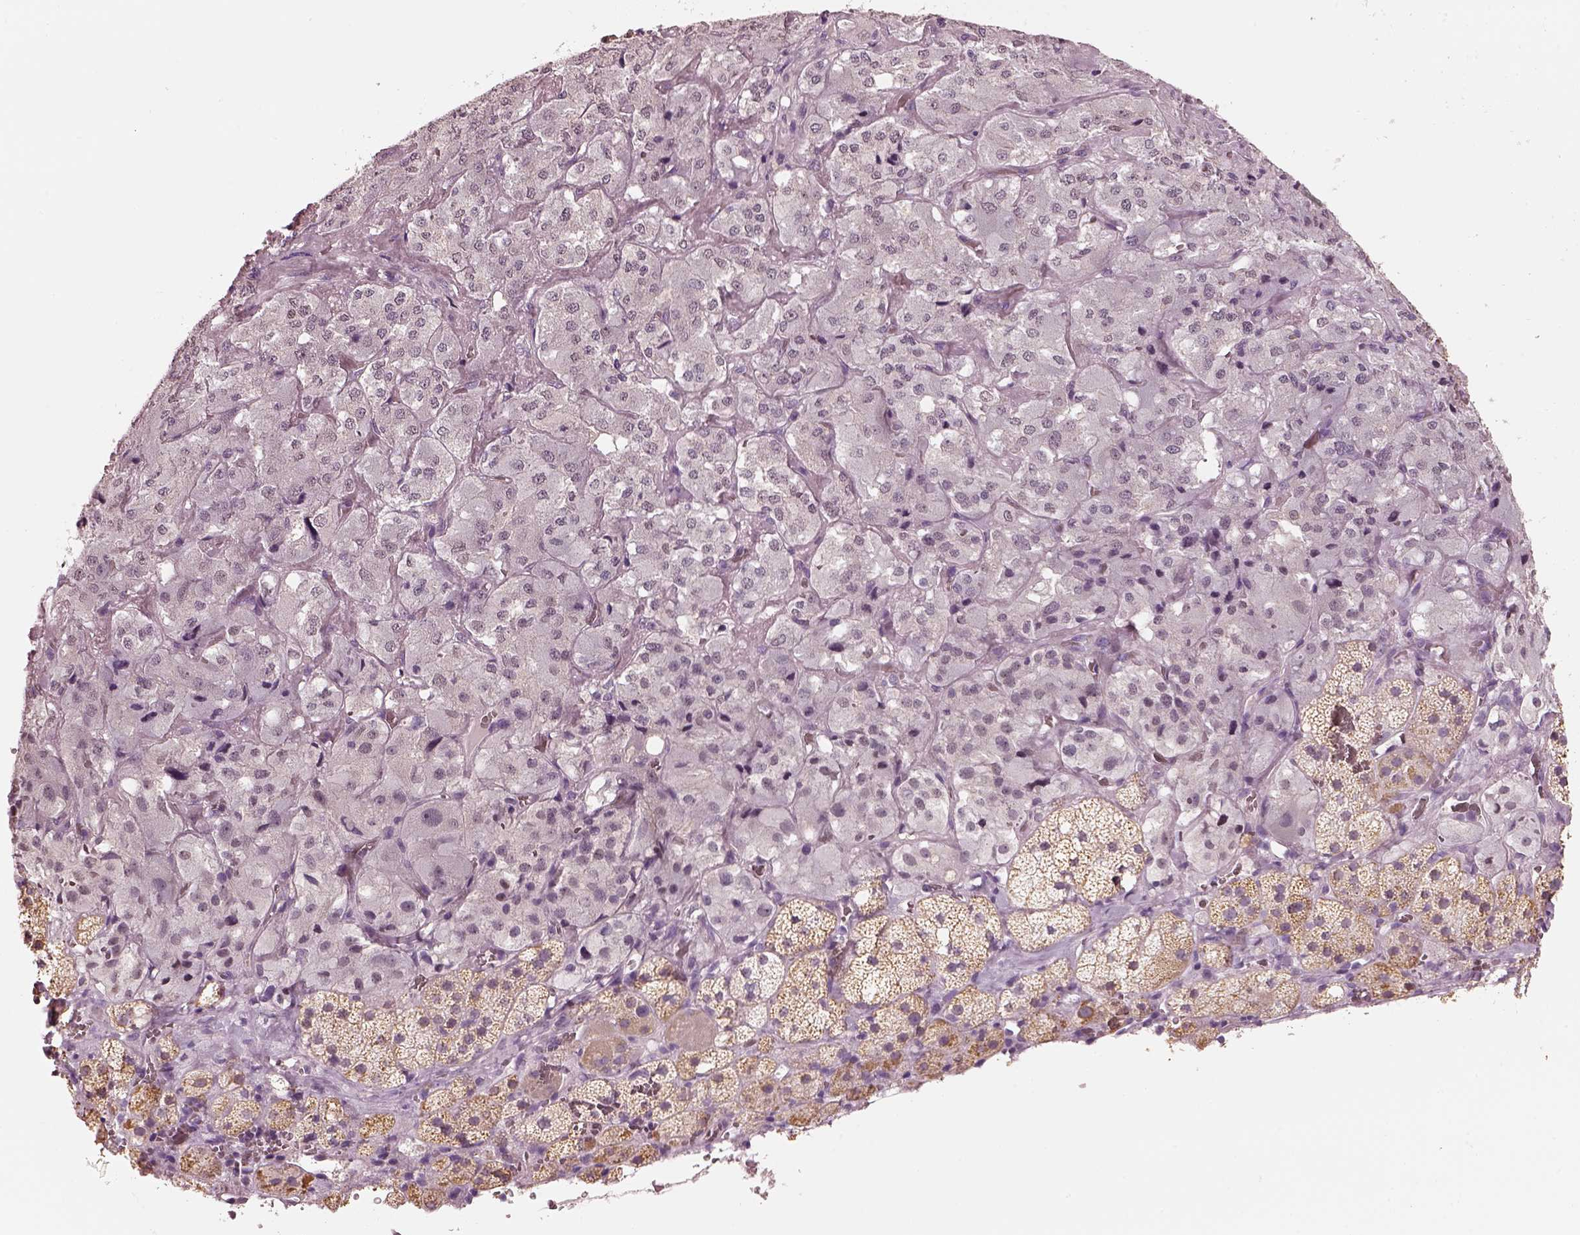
{"staining": {"intensity": "moderate", "quantity": "25%-75%", "location": "cytoplasmic/membranous"}, "tissue": "adrenal gland", "cell_type": "Glandular cells", "image_type": "normal", "snomed": [{"axis": "morphology", "description": "Normal tissue, NOS"}, {"axis": "topography", "description": "Adrenal gland"}], "caption": "Adrenal gland was stained to show a protein in brown. There is medium levels of moderate cytoplasmic/membranous staining in approximately 25%-75% of glandular cells. (DAB (3,3'-diaminobenzidine) = brown stain, brightfield microscopy at high magnification).", "gene": "ELSPBP1", "patient": {"sex": "male", "age": 57}}